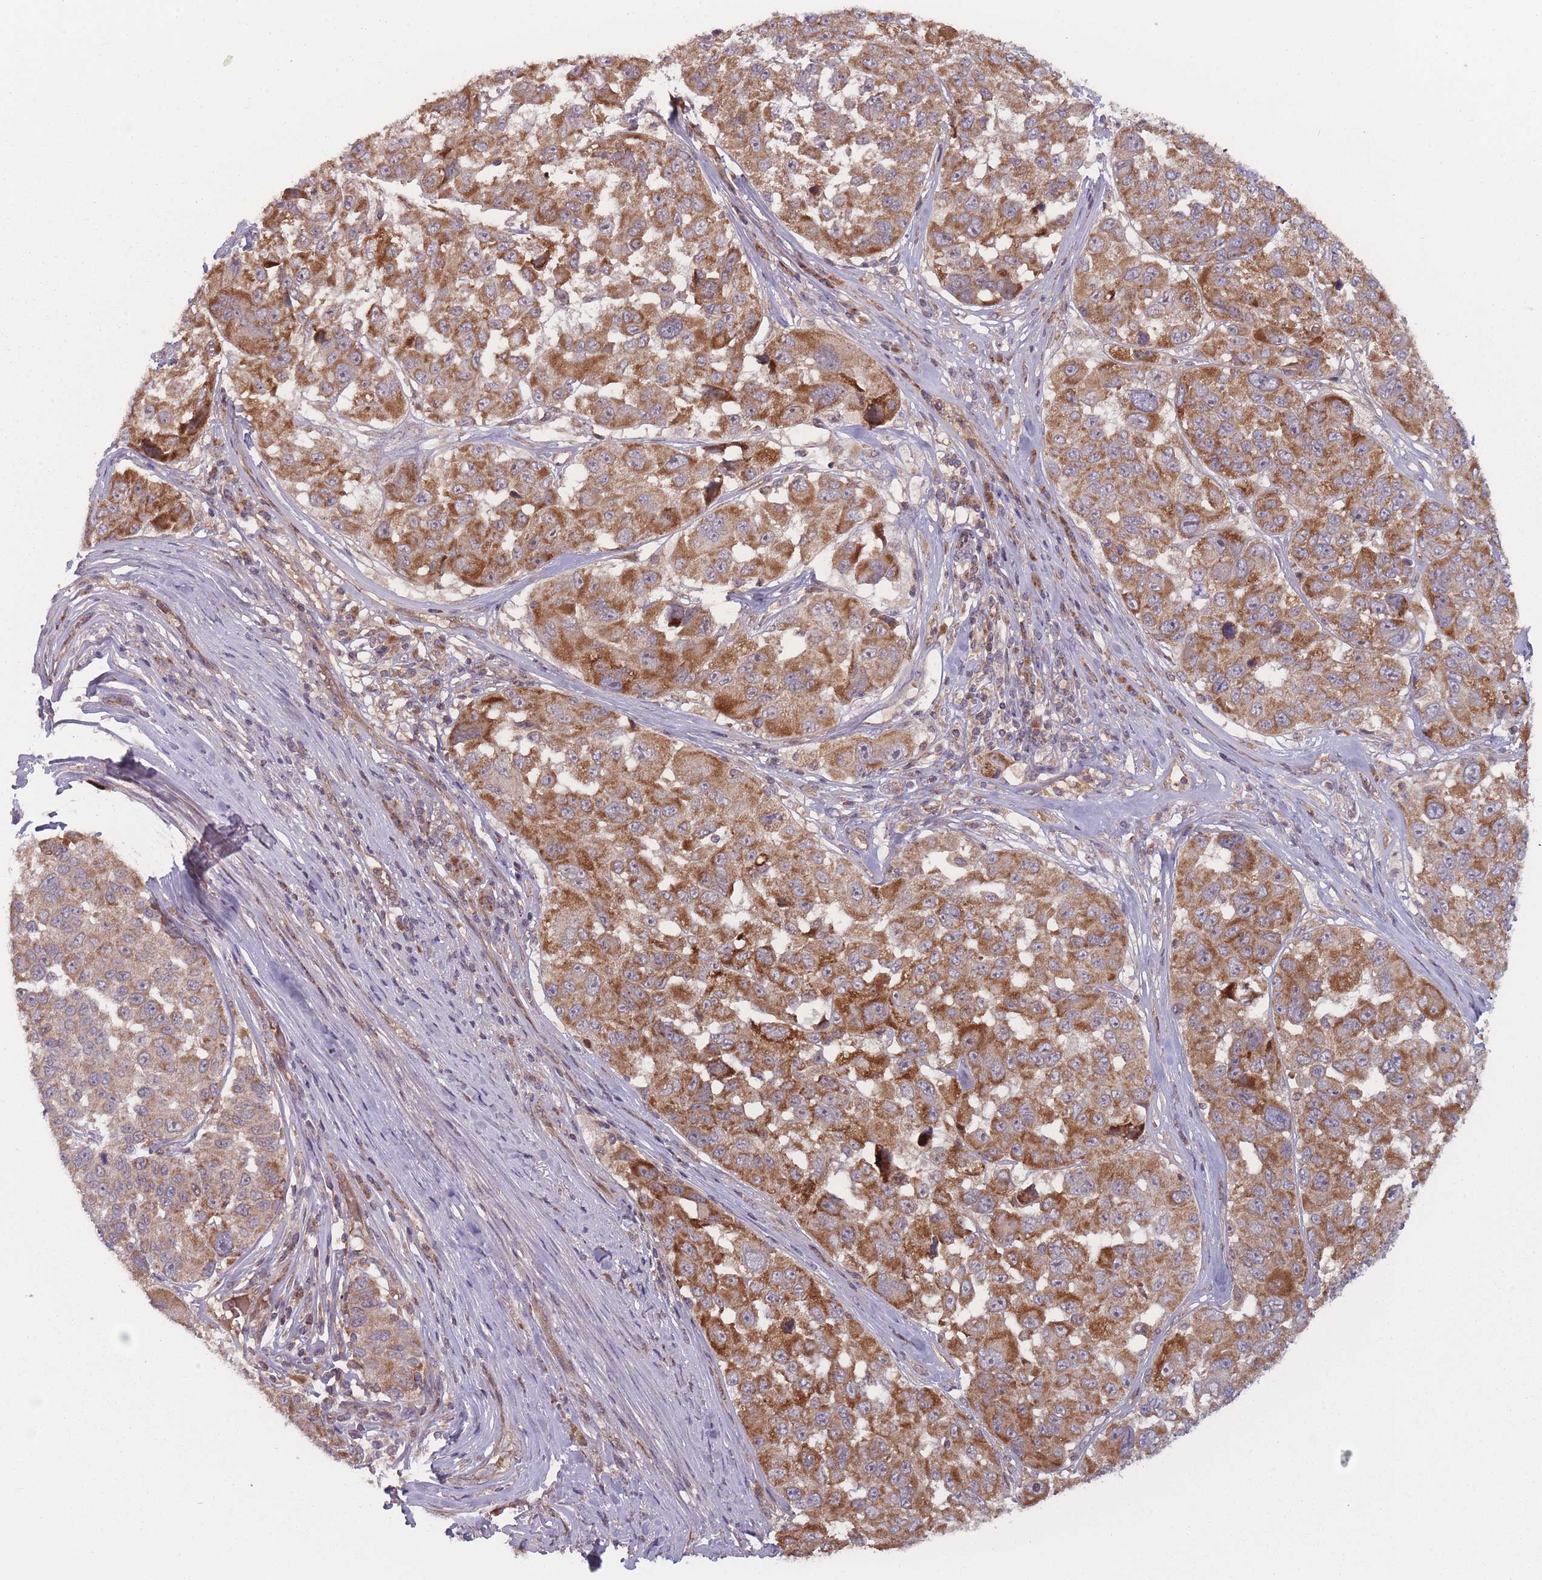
{"staining": {"intensity": "moderate", "quantity": ">75%", "location": "cytoplasmic/membranous"}, "tissue": "melanoma", "cell_type": "Tumor cells", "image_type": "cancer", "snomed": [{"axis": "morphology", "description": "Malignant melanoma, NOS"}, {"axis": "topography", "description": "Skin"}], "caption": "Malignant melanoma stained for a protein (brown) displays moderate cytoplasmic/membranous positive positivity in about >75% of tumor cells.", "gene": "ATP5MG", "patient": {"sex": "female", "age": 66}}